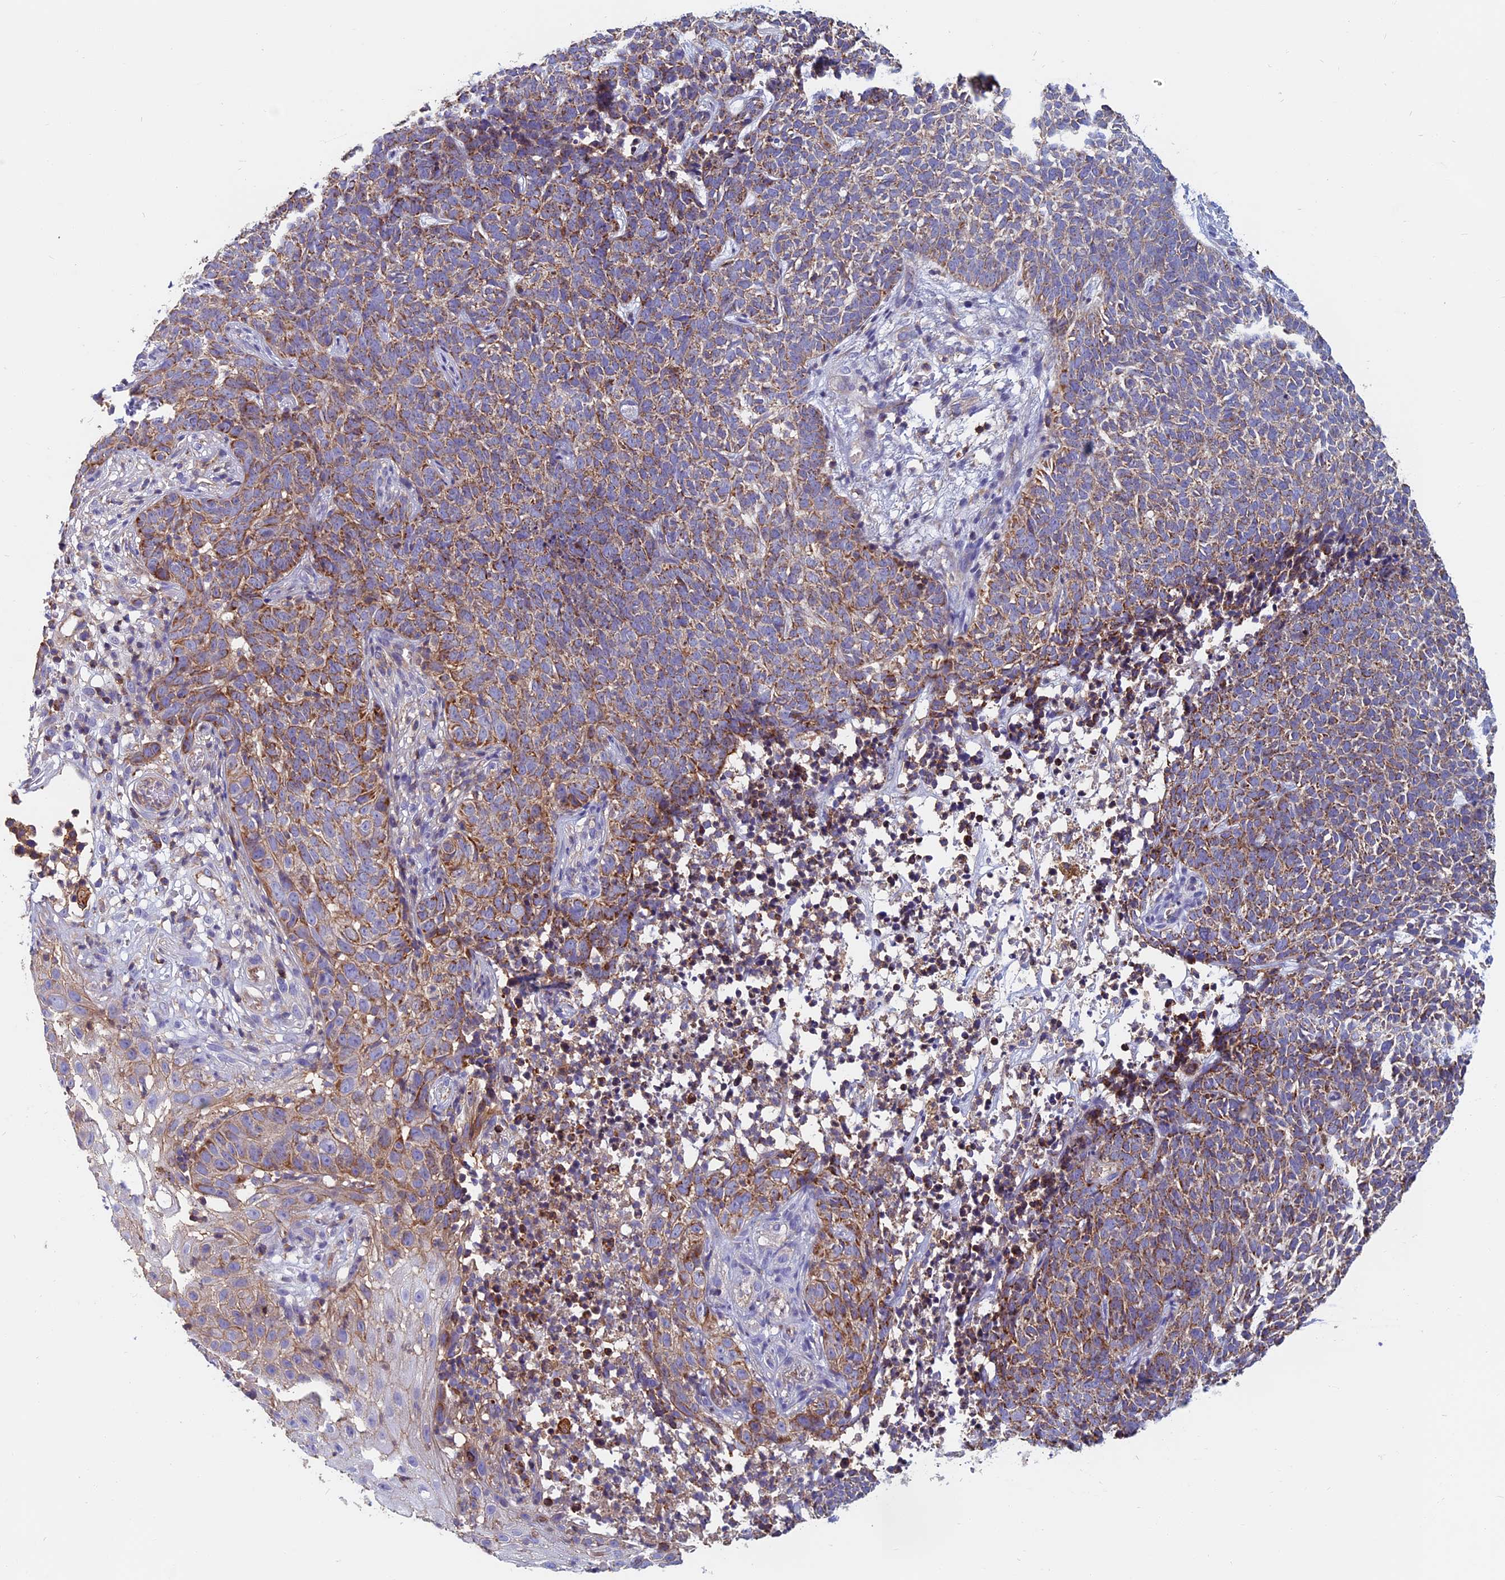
{"staining": {"intensity": "moderate", "quantity": ">75%", "location": "cytoplasmic/membranous"}, "tissue": "skin cancer", "cell_type": "Tumor cells", "image_type": "cancer", "snomed": [{"axis": "morphology", "description": "Basal cell carcinoma"}, {"axis": "topography", "description": "Skin"}], "caption": "Human skin basal cell carcinoma stained with a protein marker demonstrates moderate staining in tumor cells.", "gene": "HSD17B8", "patient": {"sex": "female", "age": 84}}